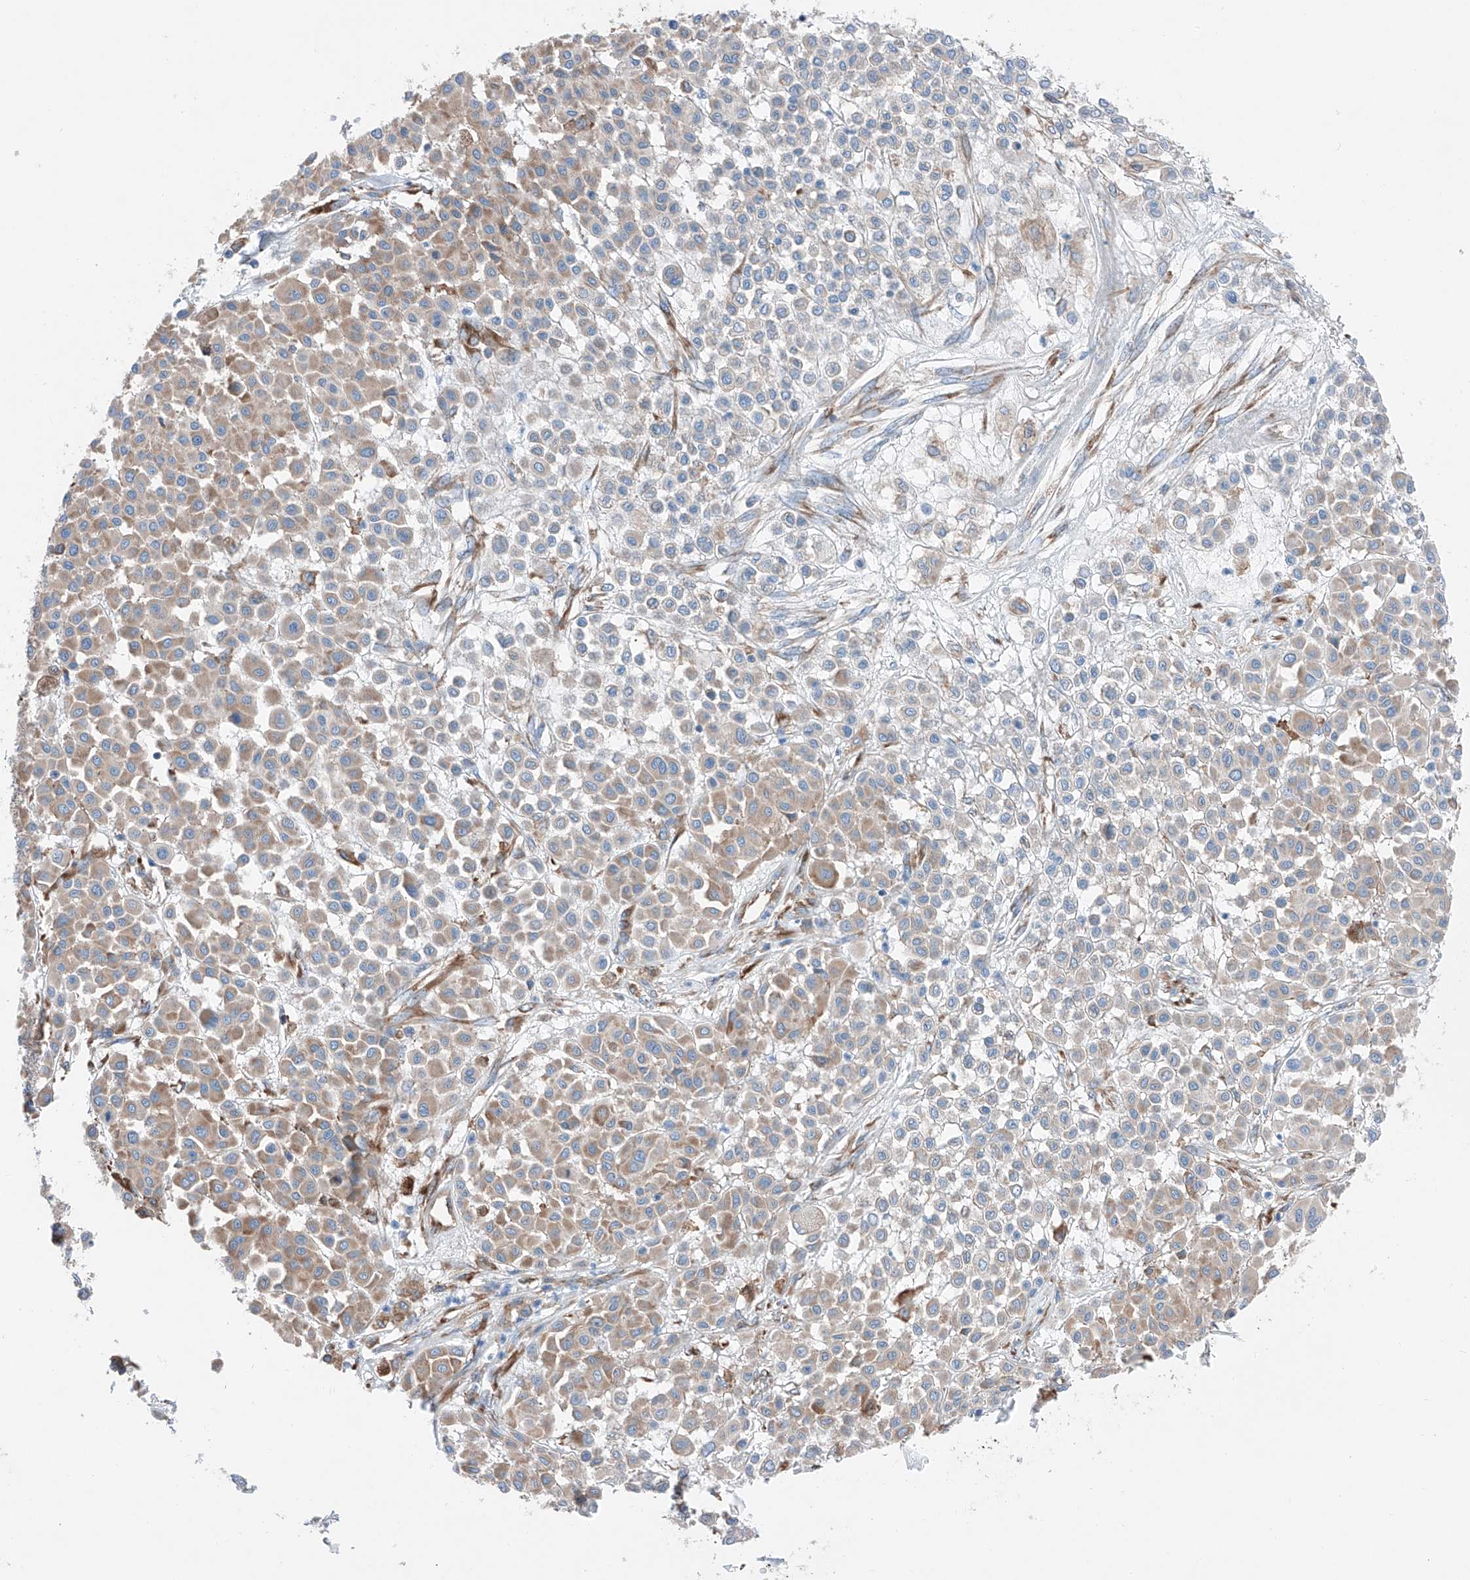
{"staining": {"intensity": "weak", "quantity": ">75%", "location": "cytoplasmic/membranous"}, "tissue": "melanoma", "cell_type": "Tumor cells", "image_type": "cancer", "snomed": [{"axis": "morphology", "description": "Malignant melanoma, Metastatic site"}, {"axis": "topography", "description": "Soft tissue"}], "caption": "Malignant melanoma (metastatic site) stained for a protein shows weak cytoplasmic/membranous positivity in tumor cells. The staining is performed using DAB brown chromogen to label protein expression. The nuclei are counter-stained blue using hematoxylin.", "gene": "CRELD1", "patient": {"sex": "male", "age": 41}}